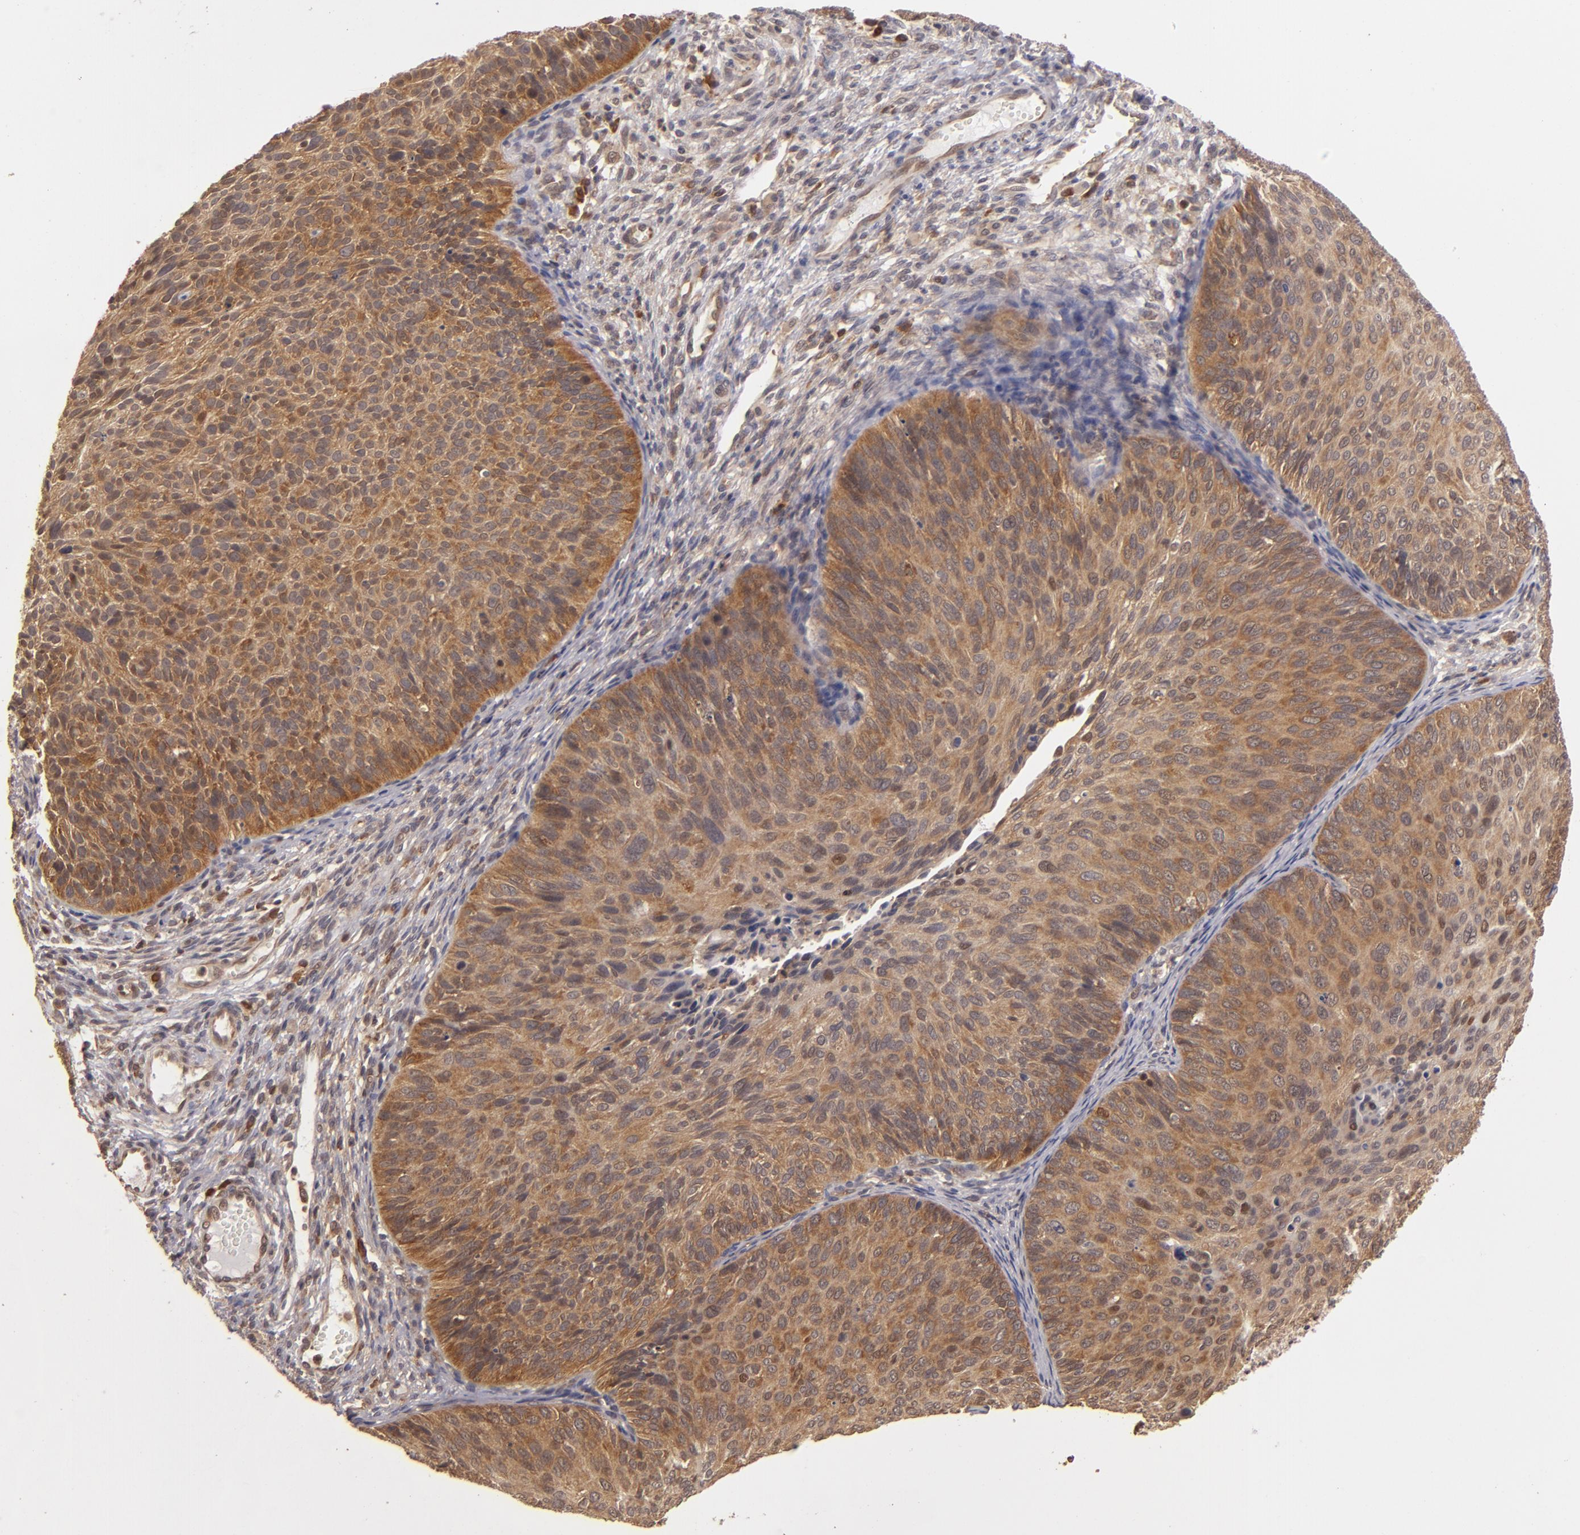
{"staining": {"intensity": "moderate", "quantity": ">75%", "location": "cytoplasmic/membranous"}, "tissue": "cervical cancer", "cell_type": "Tumor cells", "image_type": "cancer", "snomed": [{"axis": "morphology", "description": "Squamous cell carcinoma, NOS"}, {"axis": "topography", "description": "Cervix"}], "caption": "Squamous cell carcinoma (cervical) stained with a protein marker demonstrates moderate staining in tumor cells.", "gene": "MAPK3", "patient": {"sex": "female", "age": 36}}